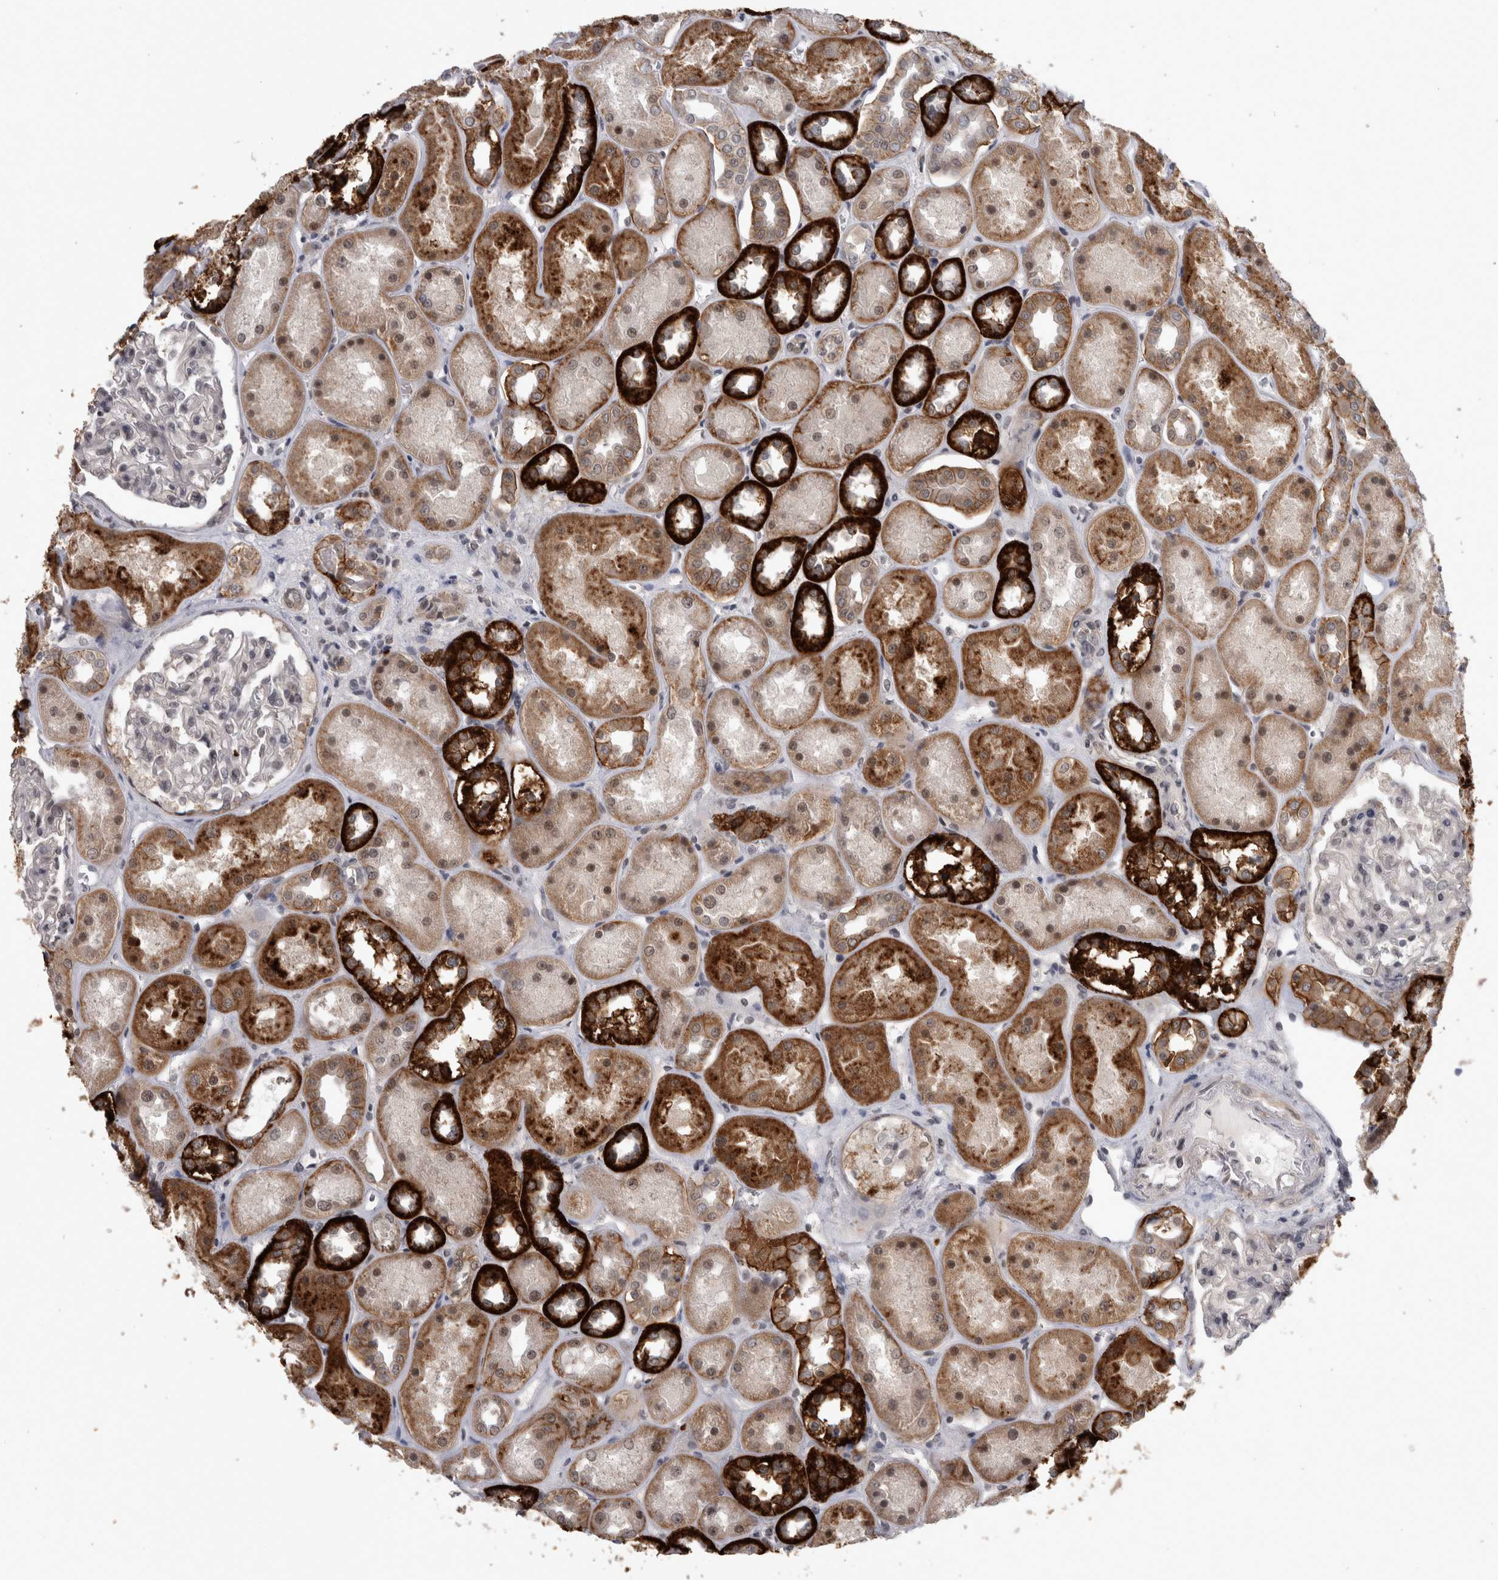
{"staining": {"intensity": "negative", "quantity": "none", "location": "none"}, "tissue": "kidney", "cell_type": "Cells in glomeruli", "image_type": "normal", "snomed": [{"axis": "morphology", "description": "Normal tissue, NOS"}, {"axis": "topography", "description": "Kidney"}], "caption": "An immunohistochemistry photomicrograph of unremarkable kidney is shown. There is no staining in cells in glomeruli of kidney.", "gene": "PEBP4", "patient": {"sex": "male", "age": 70}}